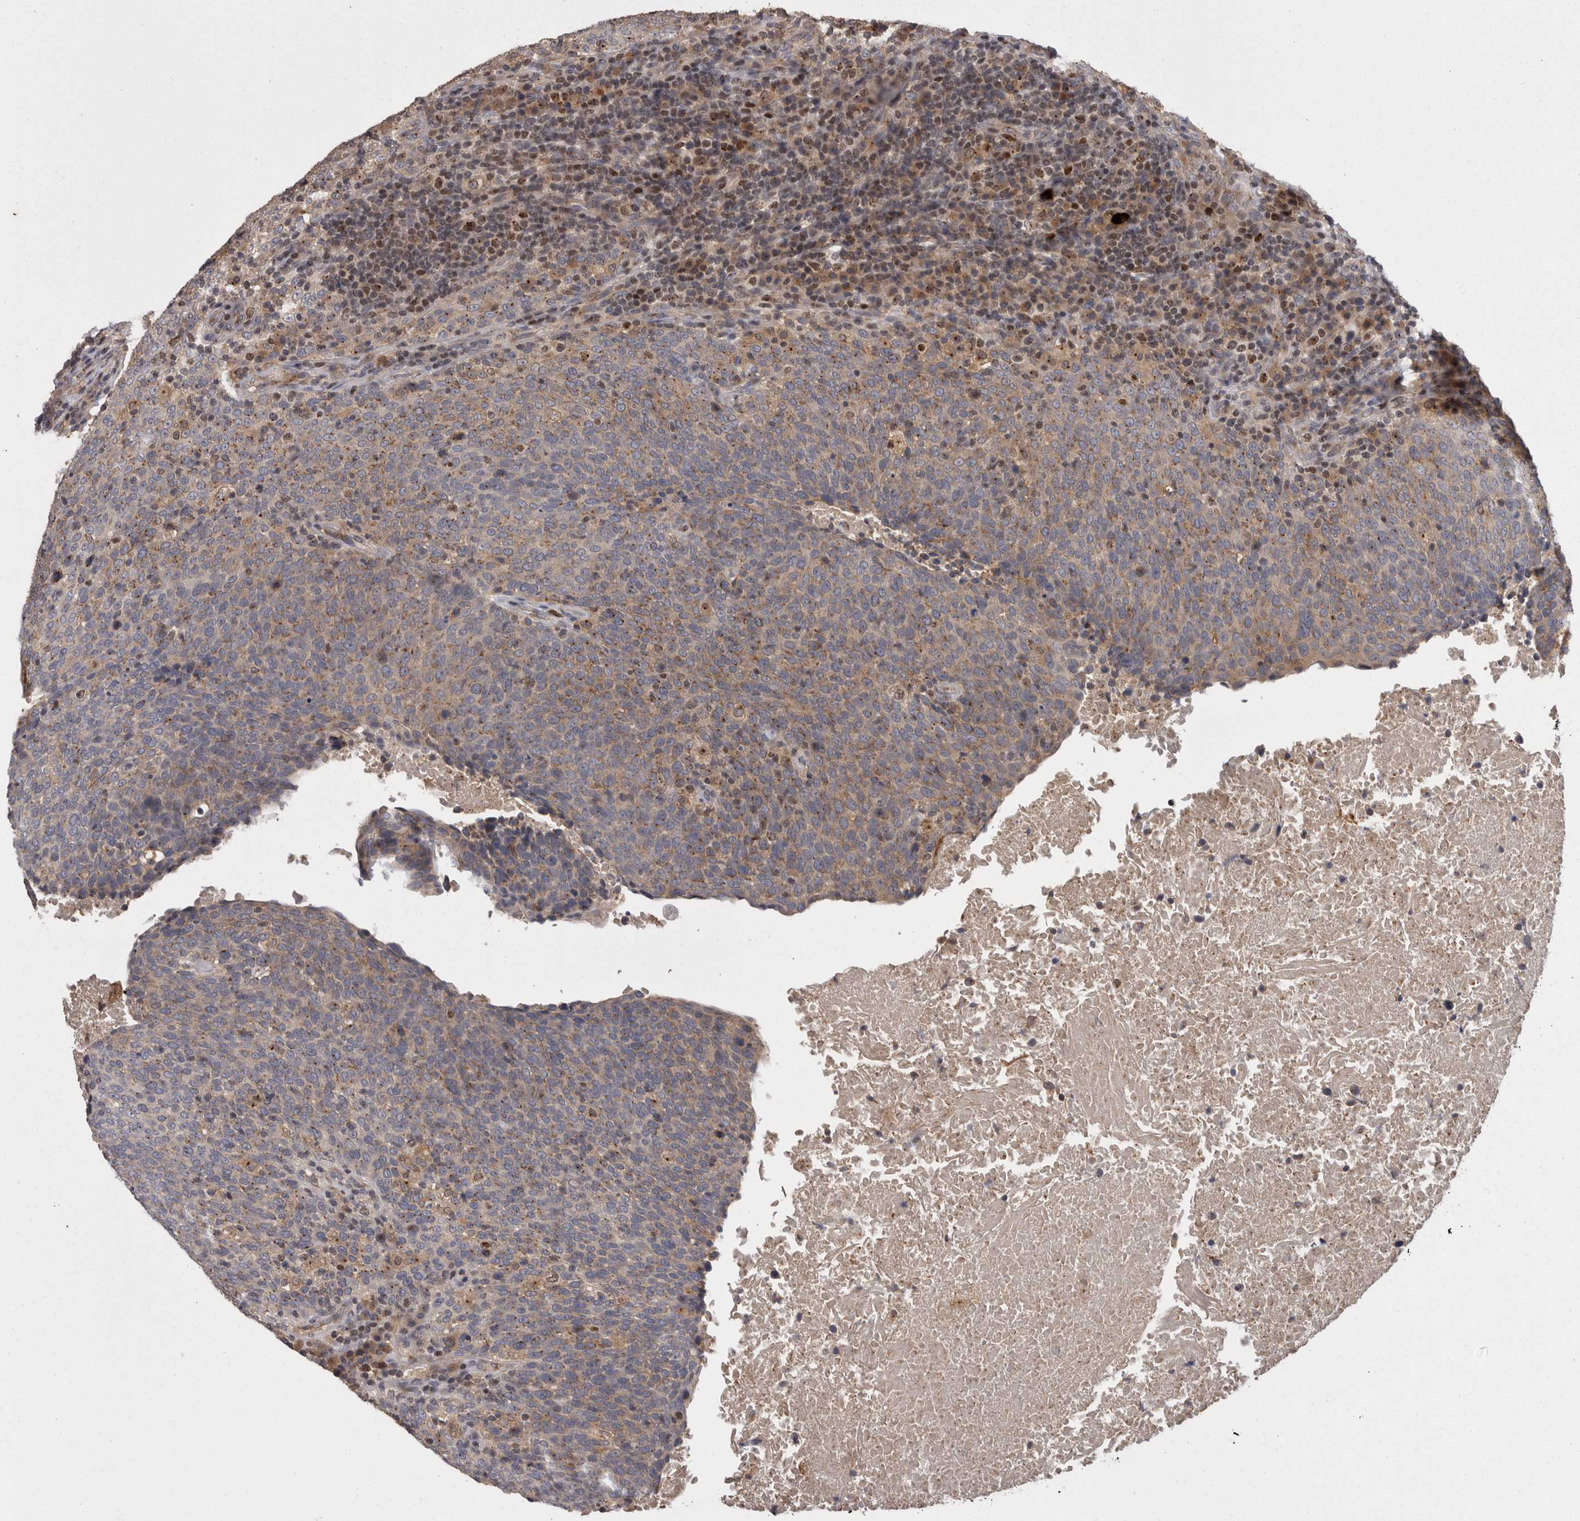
{"staining": {"intensity": "weak", "quantity": ">75%", "location": "cytoplasmic/membranous"}, "tissue": "head and neck cancer", "cell_type": "Tumor cells", "image_type": "cancer", "snomed": [{"axis": "morphology", "description": "Squamous cell carcinoma, NOS"}, {"axis": "morphology", "description": "Squamous cell carcinoma, metastatic, NOS"}, {"axis": "topography", "description": "Lymph node"}, {"axis": "topography", "description": "Head-Neck"}], "caption": "Human head and neck cancer stained with a brown dye exhibits weak cytoplasmic/membranous positive staining in about >75% of tumor cells.", "gene": "PCM1", "patient": {"sex": "male", "age": 62}}